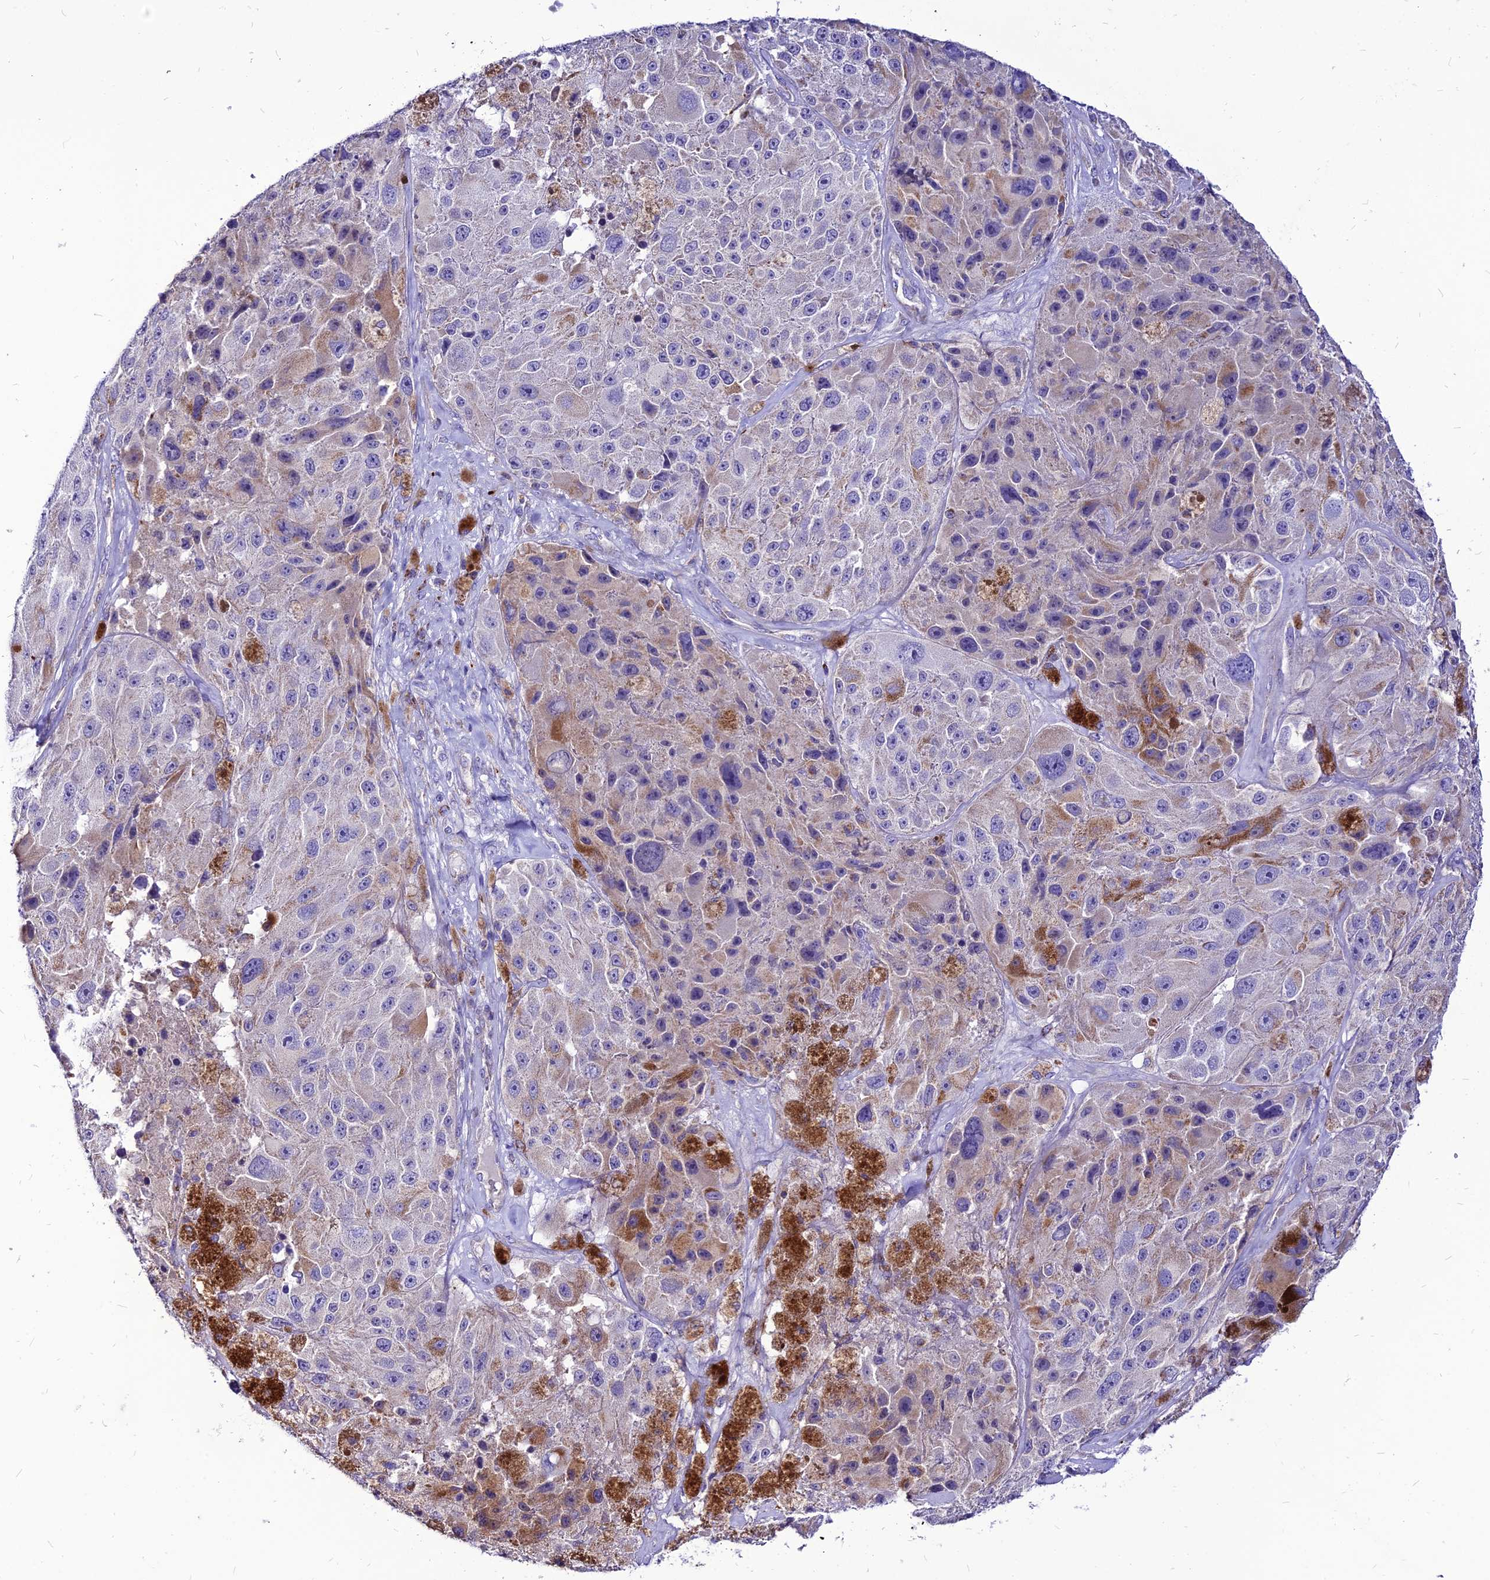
{"staining": {"intensity": "negative", "quantity": "none", "location": "none"}, "tissue": "melanoma", "cell_type": "Tumor cells", "image_type": "cancer", "snomed": [{"axis": "morphology", "description": "Malignant melanoma, Metastatic site"}, {"axis": "topography", "description": "Lymph node"}], "caption": "Tumor cells show no significant positivity in malignant melanoma (metastatic site).", "gene": "ECI1", "patient": {"sex": "male", "age": 62}}